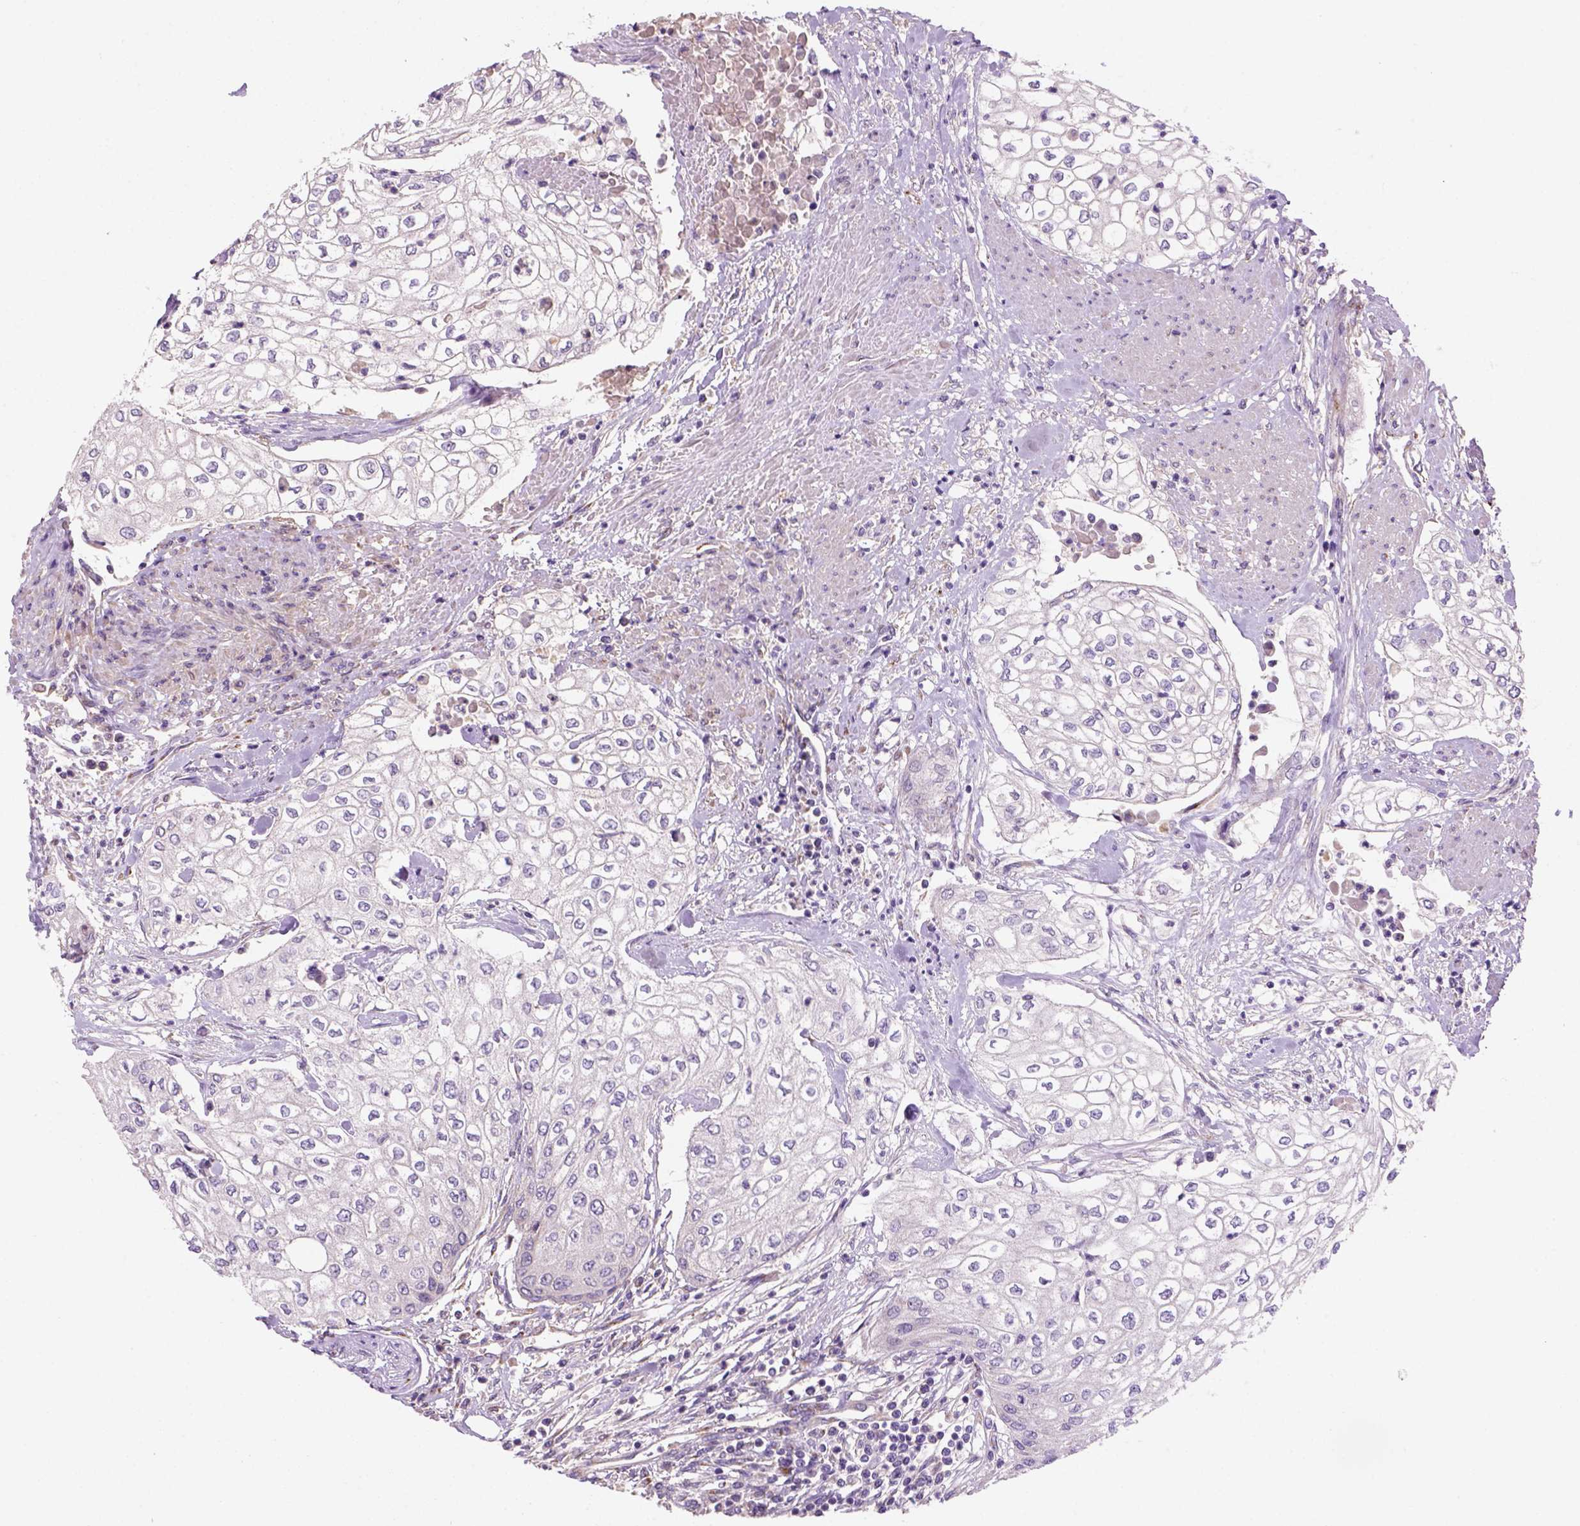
{"staining": {"intensity": "weak", "quantity": "<25%", "location": "cytoplasmic/membranous"}, "tissue": "urothelial cancer", "cell_type": "Tumor cells", "image_type": "cancer", "snomed": [{"axis": "morphology", "description": "Urothelial carcinoma, High grade"}, {"axis": "topography", "description": "Urinary bladder"}], "caption": "This is a photomicrograph of immunohistochemistry staining of urothelial cancer, which shows no positivity in tumor cells.", "gene": "WARS2", "patient": {"sex": "male", "age": 62}}